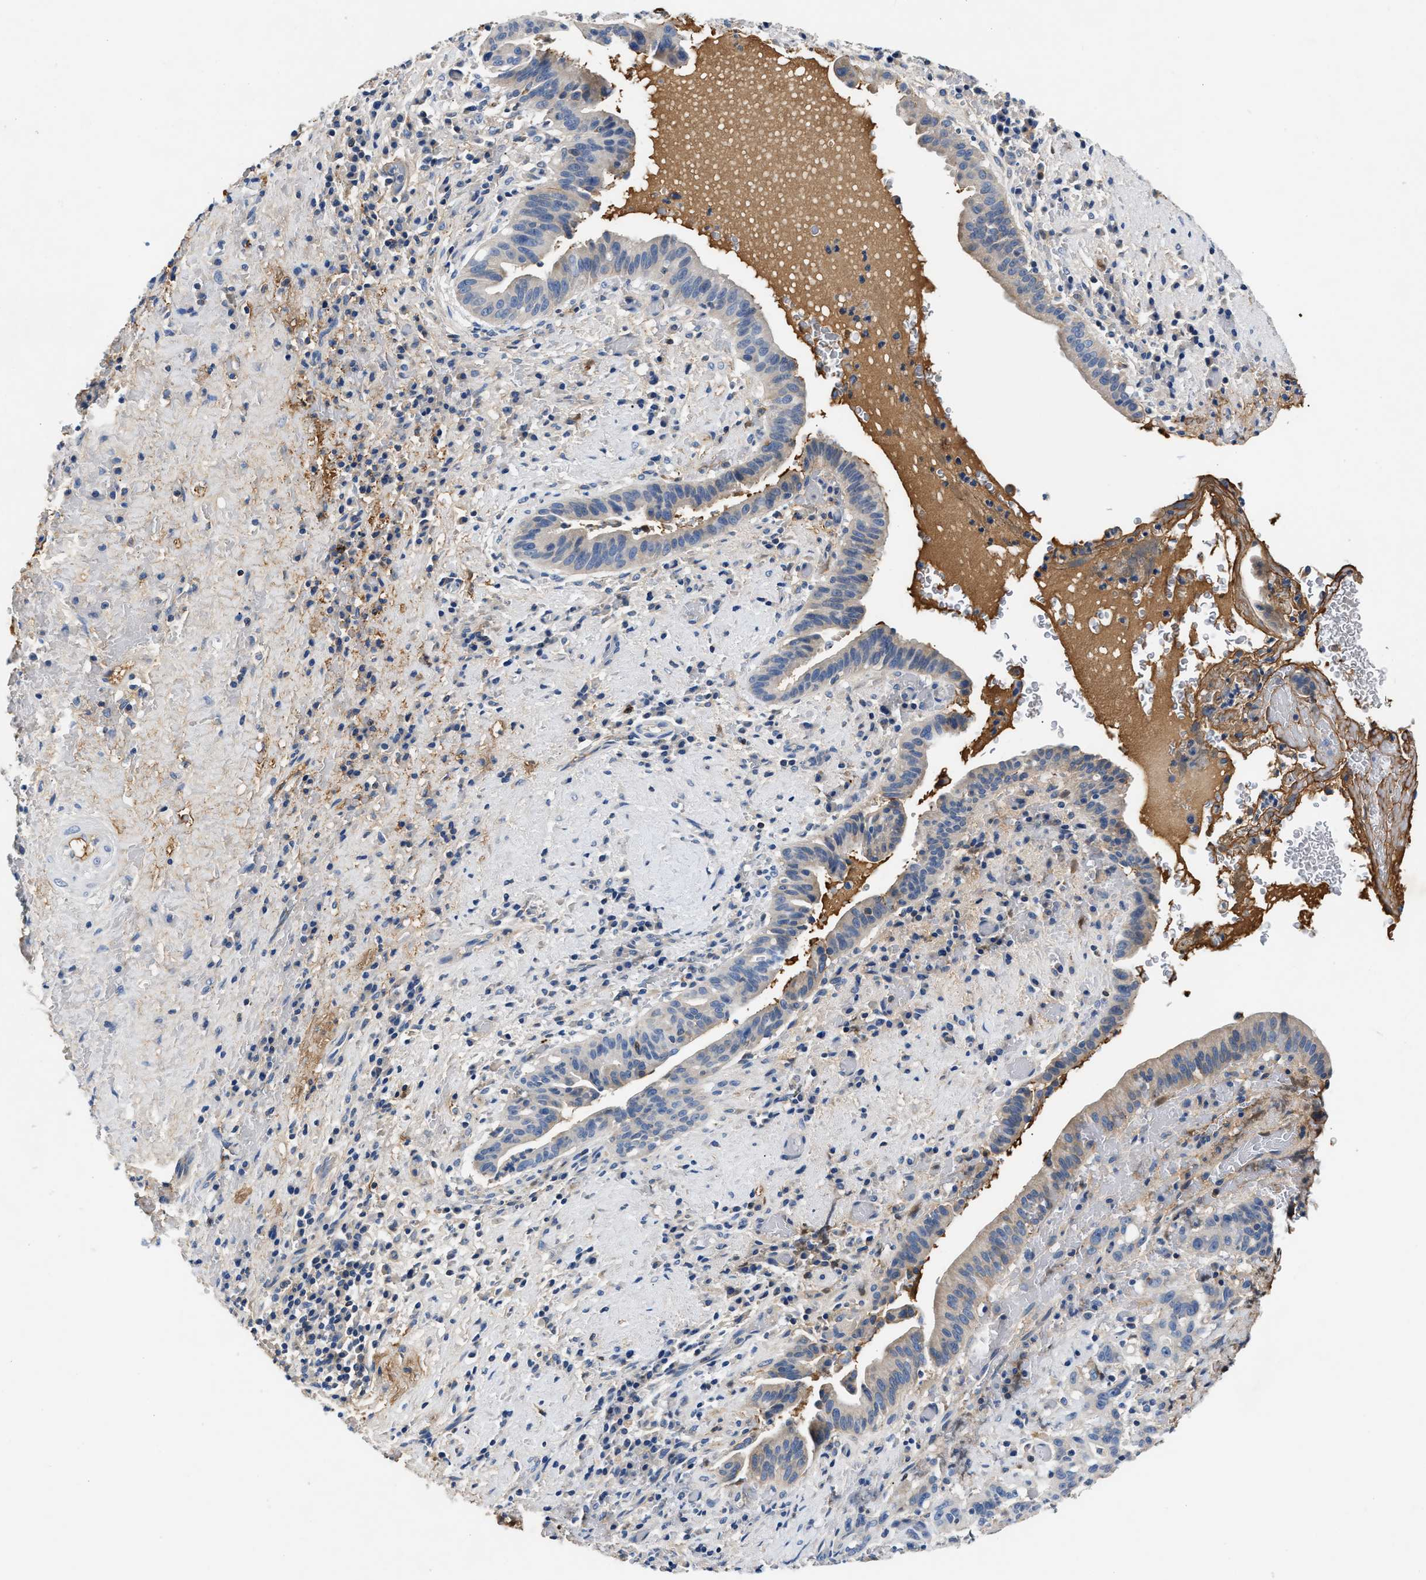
{"staining": {"intensity": "negative", "quantity": "none", "location": "none"}, "tissue": "liver cancer", "cell_type": "Tumor cells", "image_type": "cancer", "snomed": [{"axis": "morphology", "description": "Cholangiocarcinoma"}, {"axis": "topography", "description": "Liver"}], "caption": "Liver cancer (cholangiocarcinoma) was stained to show a protein in brown. There is no significant expression in tumor cells.", "gene": "TUT7", "patient": {"sex": "female", "age": 38}}